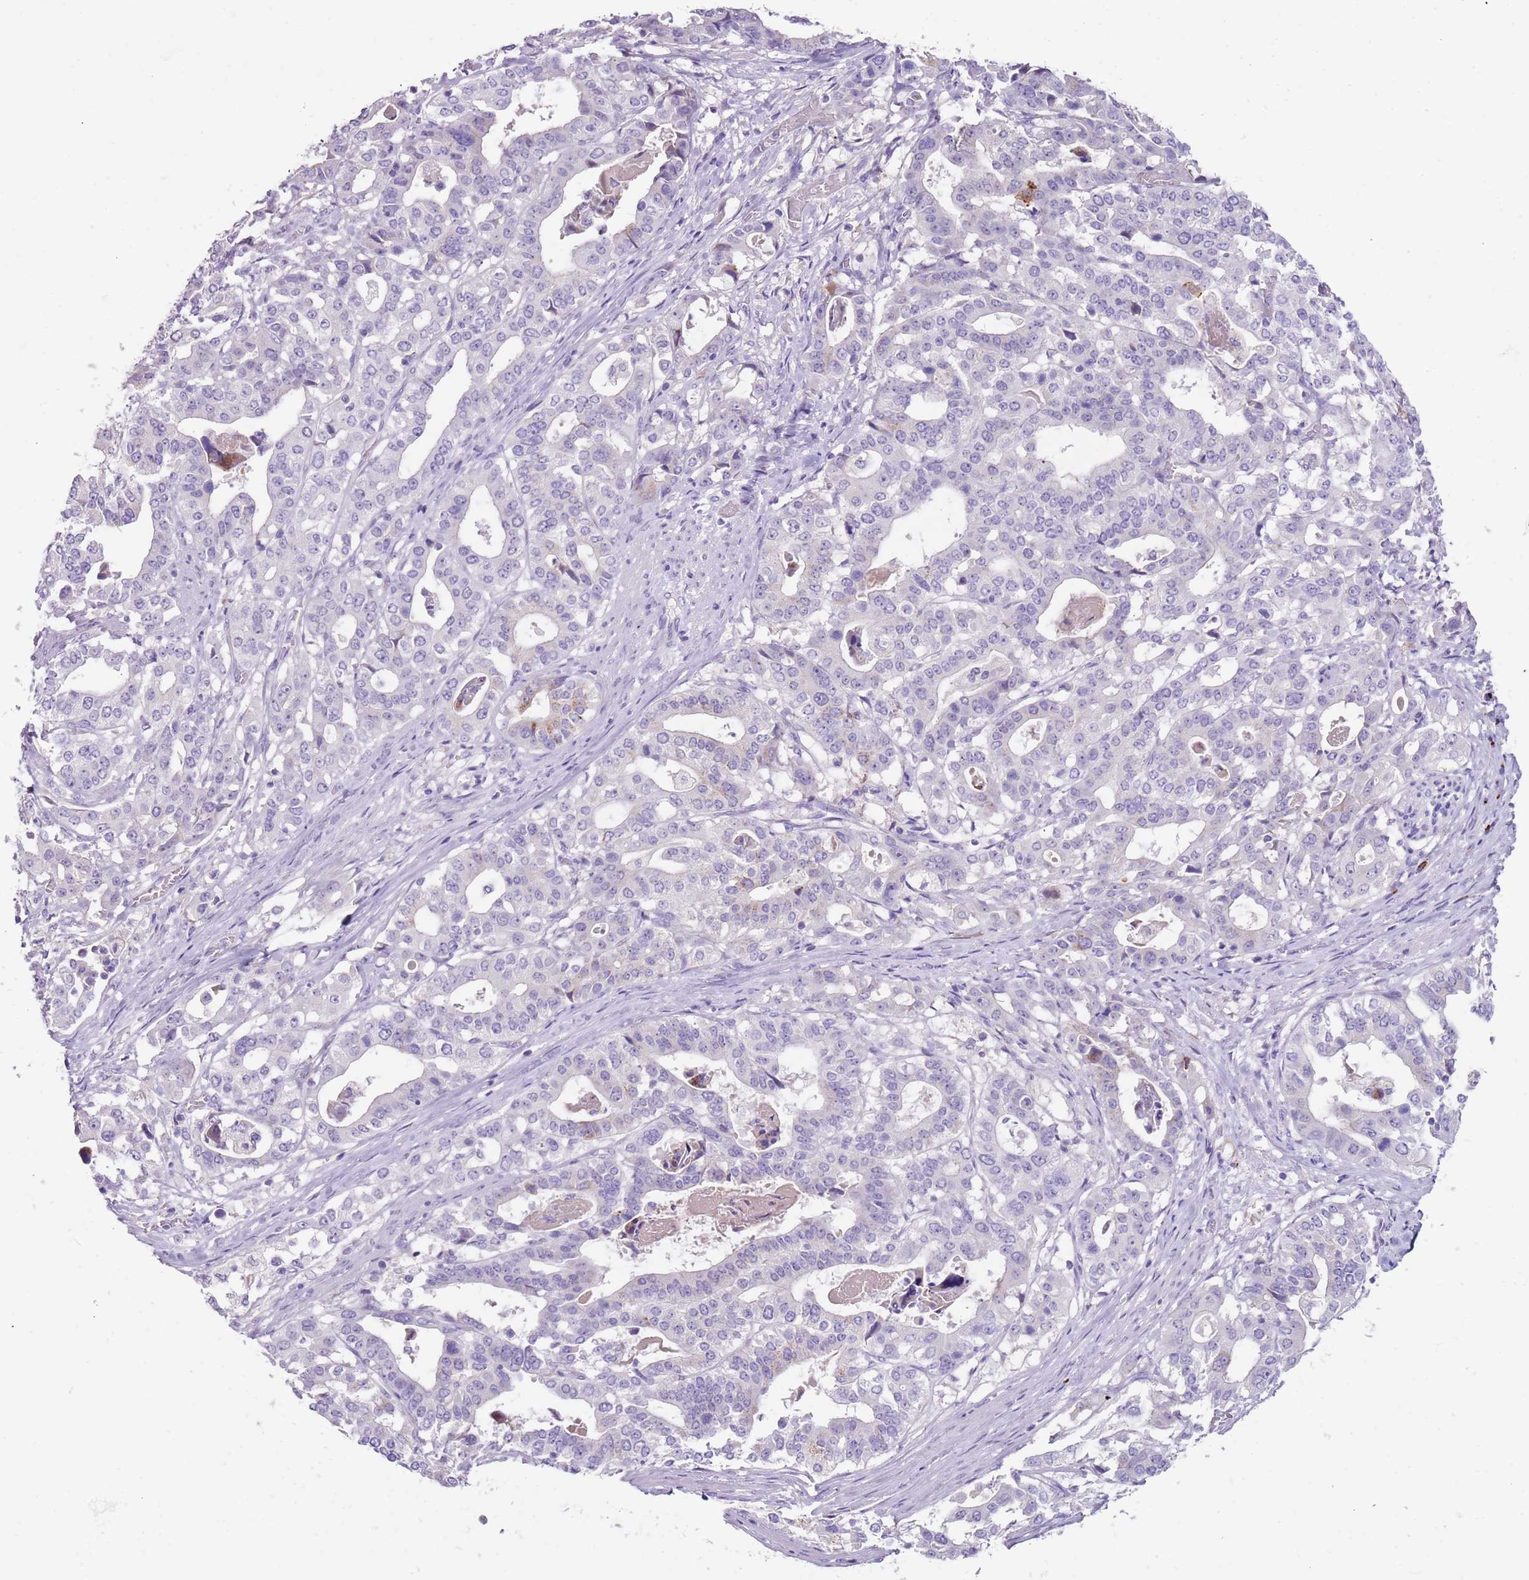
{"staining": {"intensity": "negative", "quantity": "none", "location": "none"}, "tissue": "stomach cancer", "cell_type": "Tumor cells", "image_type": "cancer", "snomed": [{"axis": "morphology", "description": "Adenocarcinoma, NOS"}, {"axis": "topography", "description": "Stomach"}], "caption": "Immunohistochemistry image of neoplastic tissue: adenocarcinoma (stomach) stained with DAB shows no significant protein staining in tumor cells. (DAB (3,3'-diaminobenzidine) immunohistochemistry visualized using brightfield microscopy, high magnification).", "gene": "C2CD3", "patient": {"sex": "male", "age": 48}}